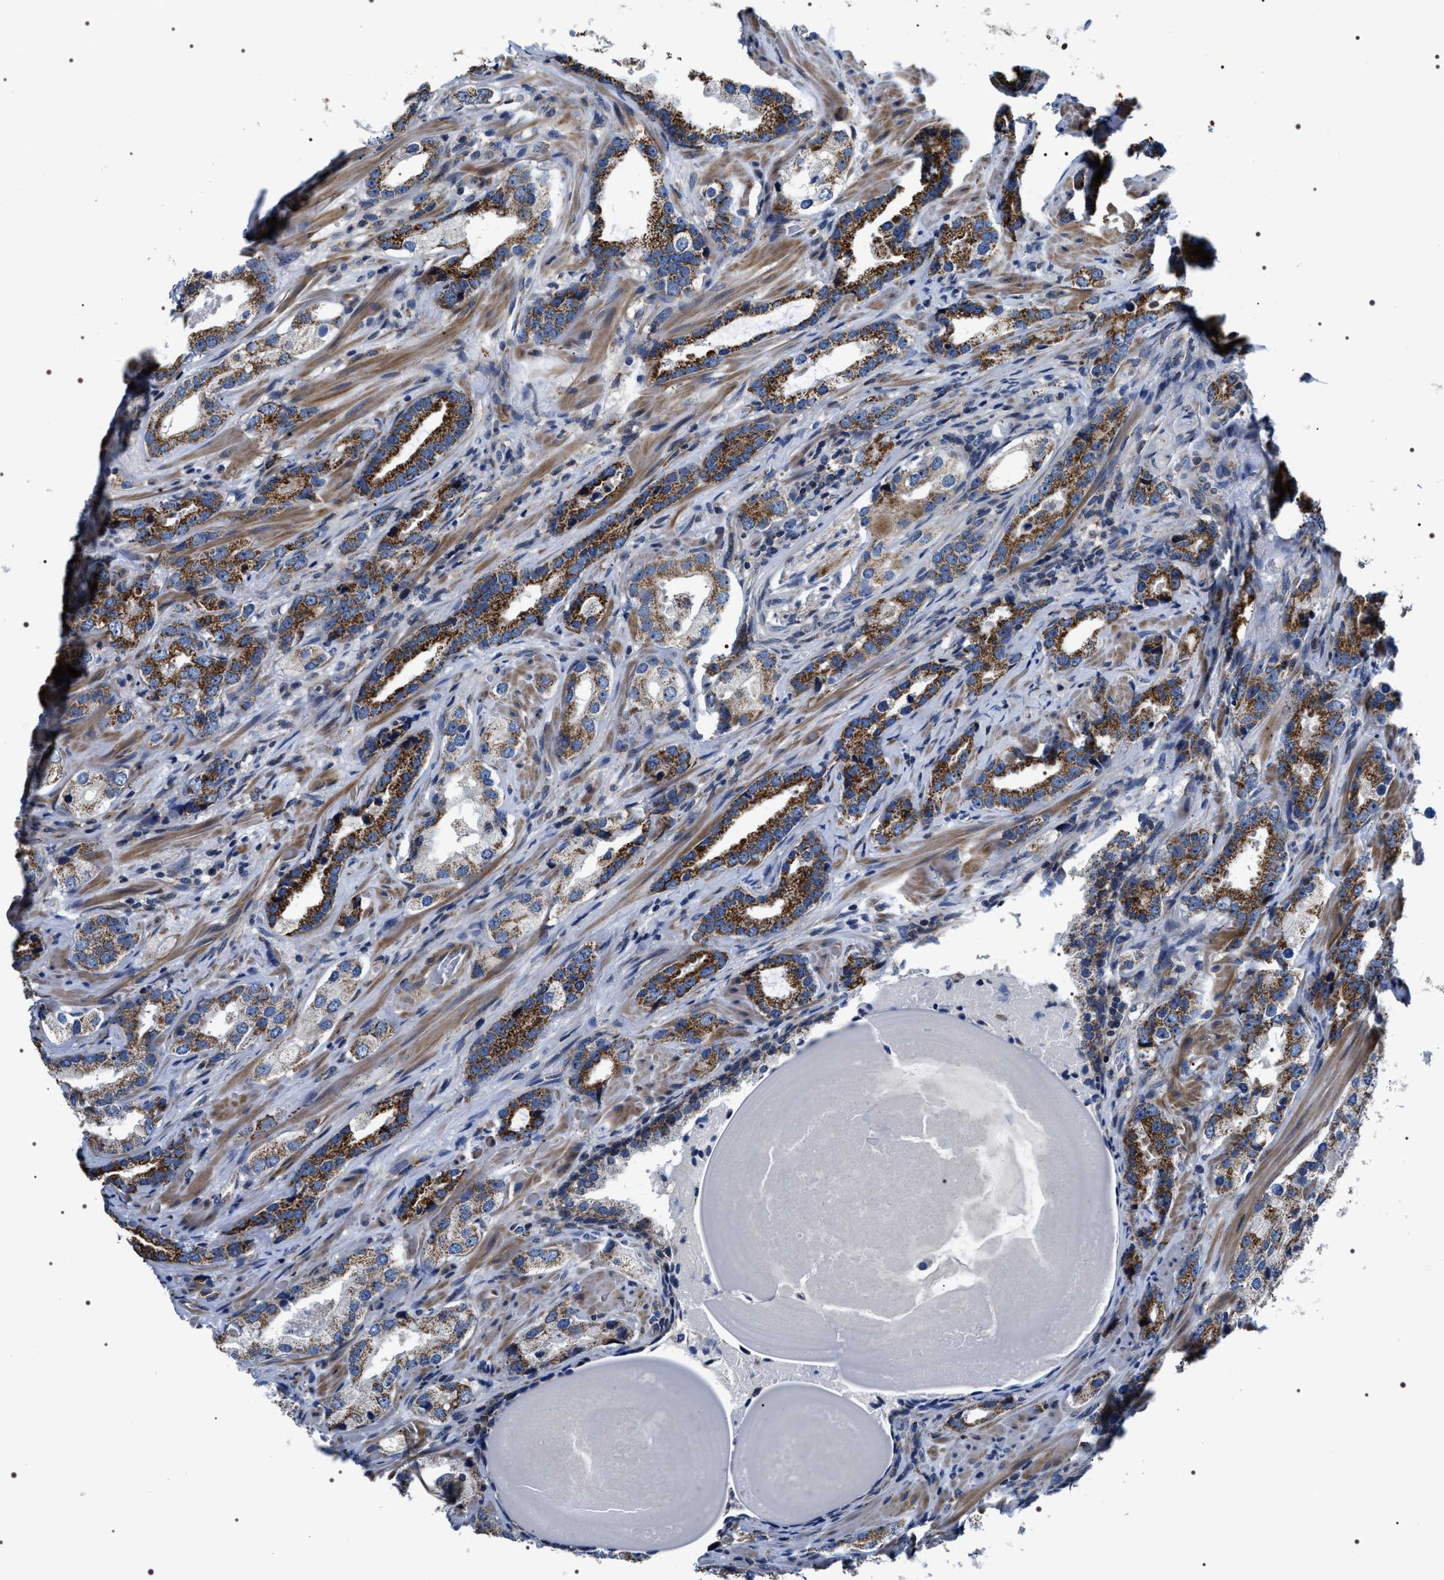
{"staining": {"intensity": "strong", "quantity": ">75%", "location": "cytoplasmic/membranous"}, "tissue": "prostate cancer", "cell_type": "Tumor cells", "image_type": "cancer", "snomed": [{"axis": "morphology", "description": "Adenocarcinoma, High grade"}, {"axis": "topography", "description": "Prostate"}], "caption": "A high-resolution histopathology image shows immunohistochemistry (IHC) staining of prostate high-grade adenocarcinoma, which demonstrates strong cytoplasmic/membranous staining in approximately >75% of tumor cells.", "gene": "NTMT1", "patient": {"sex": "male", "age": 63}}